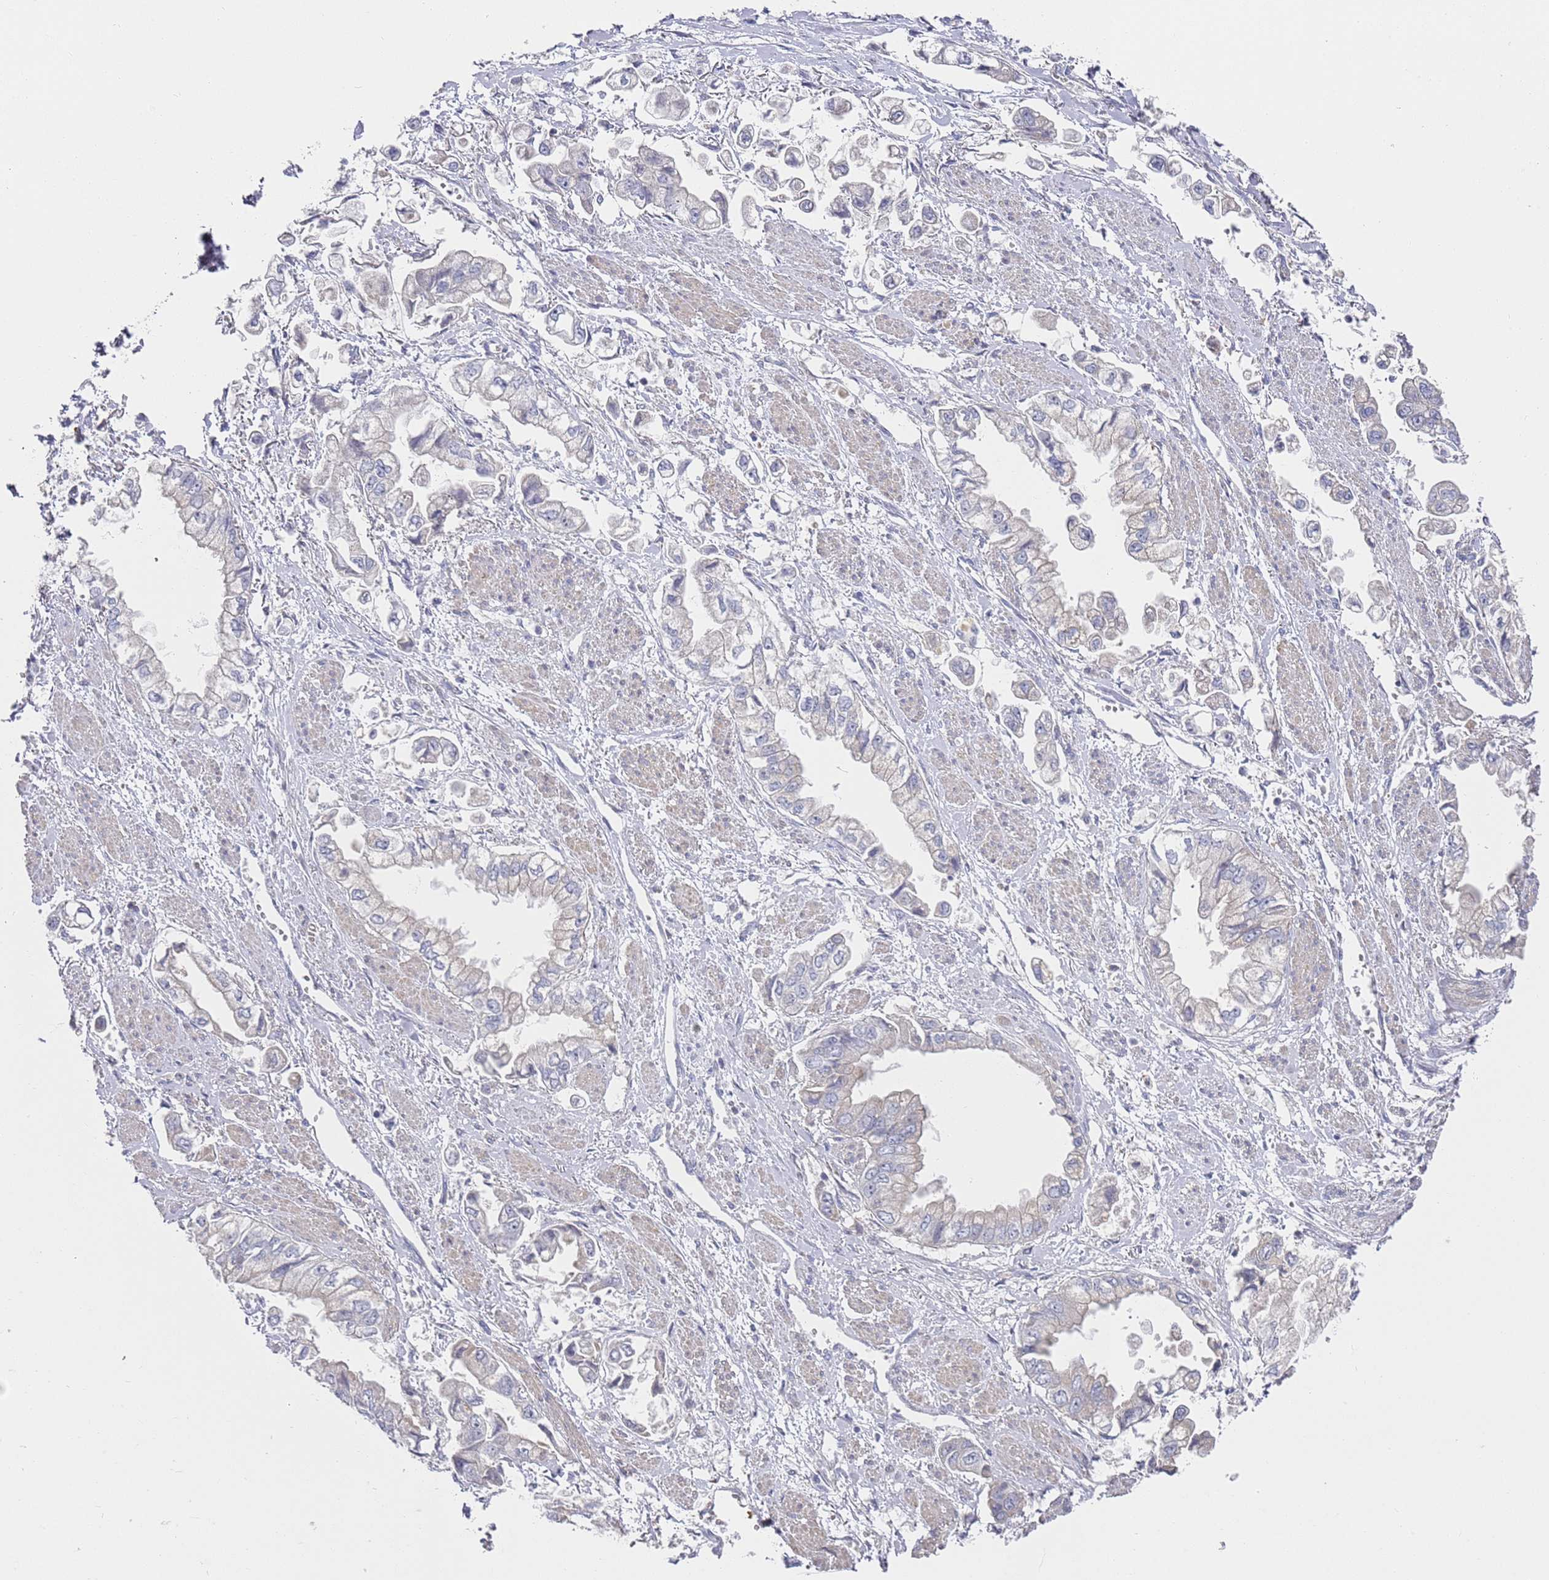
{"staining": {"intensity": "negative", "quantity": "none", "location": "none"}, "tissue": "stomach cancer", "cell_type": "Tumor cells", "image_type": "cancer", "snomed": [{"axis": "morphology", "description": "Adenocarcinoma, NOS"}, {"axis": "topography", "description": "Stomach"}], "caption": "This is an immunohistochemistry (IHC) image of human adenocarcinoma (stomach). There is no positivity in tumor cells.", "gene": "SCAPER", "patient": {"sex": "male", "age": 62}}